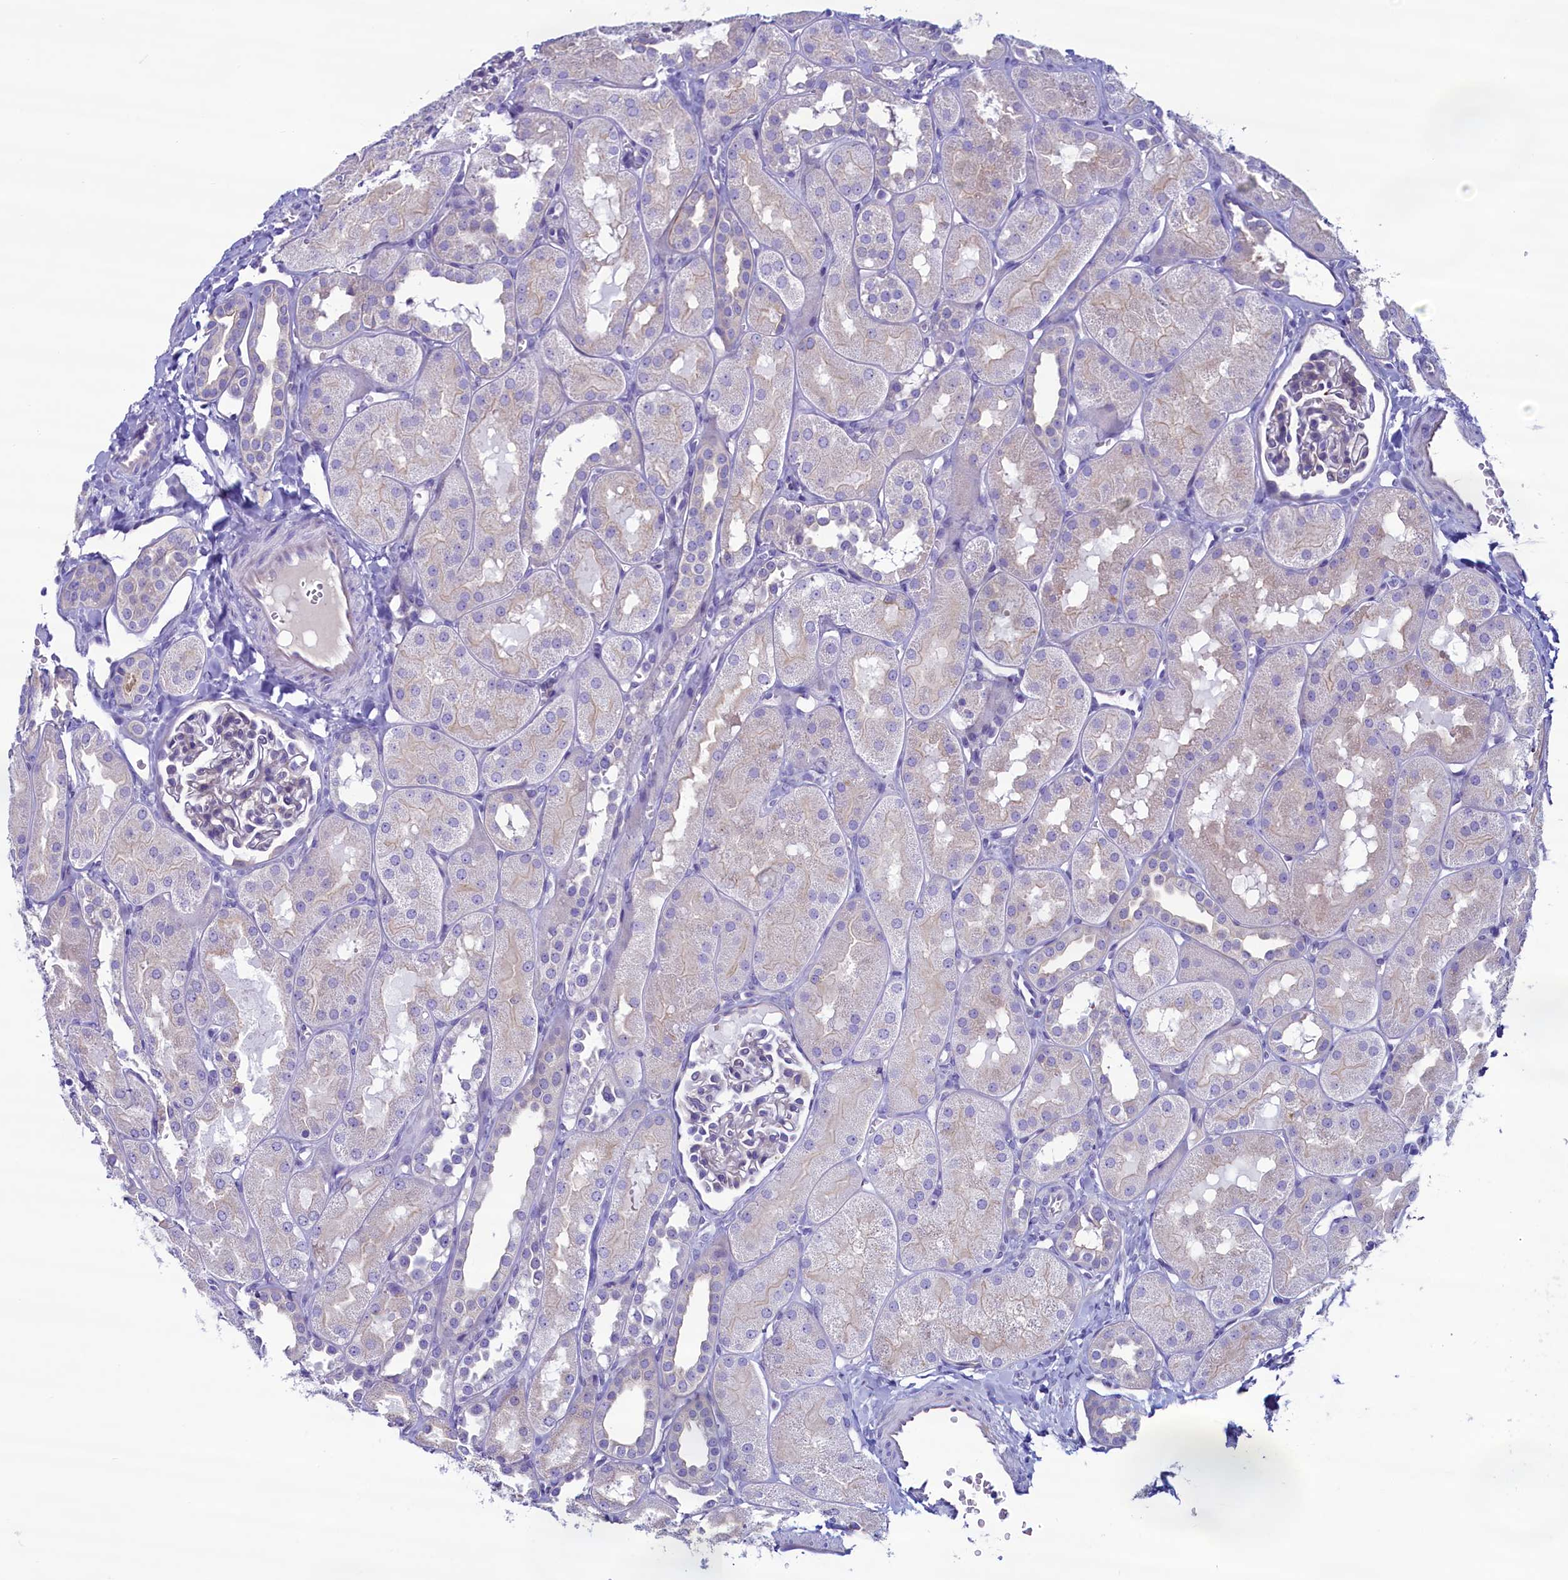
{"staining": {"intensity": "negative", "quantity": "none", "location": "none"}, "tissue": "kidney", "cell_type": "Cells in glomeruli", "image_type": "normal", "snomed": [{"axis": "morphology", "description": "Normal tissue, NOS"}, {"axis": "topography", "description": "Kidney"}, {"axis": "topography", "description": "Urinary bladder"}], "caption": "This is an immunohistochemistry (IHC) photomicrograph of benign kidney. There is no expression in cells in glomeruli.", "gene": "KRBOX5", "patient": {"sex": "male", "age": 16}}